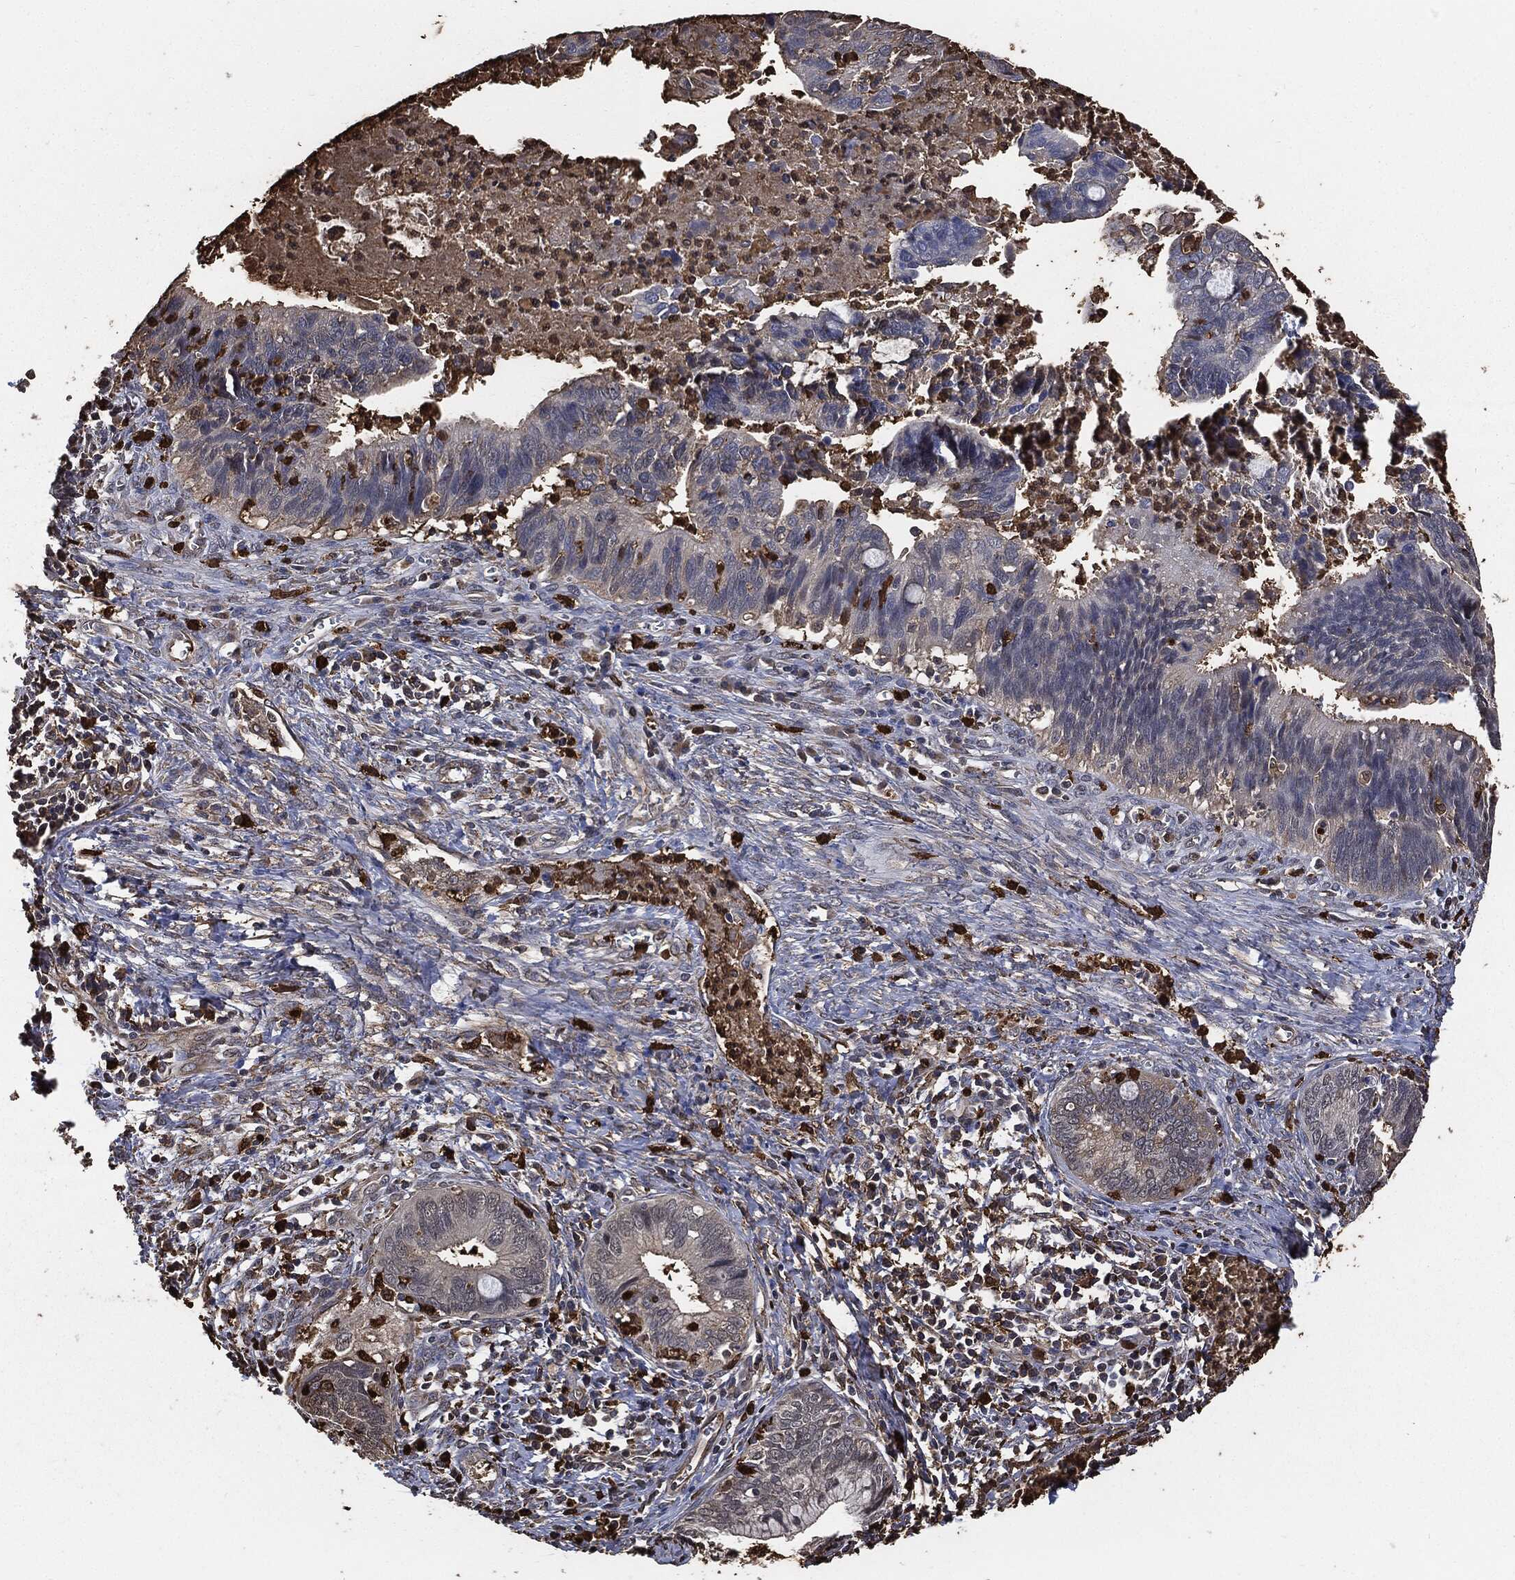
{"staining": {"intensity": "negative", "quantity": "none", "location": "none"}, "tissue": "cervical cancer", "cell_type": "Tumor cells", "image_type": "cancer", "snomed": [{"axis": "morphology", "description": "Adenocarcinoma, NOS"}, {"axis": "topography", "description": "Cervix"}], "caption": "This is an IHC histopathology image of cervical adenocarcinoma. There is no expression in tumor cells.", "gene": "S100A9", "patient": {"sex": "female", "age": 42}}